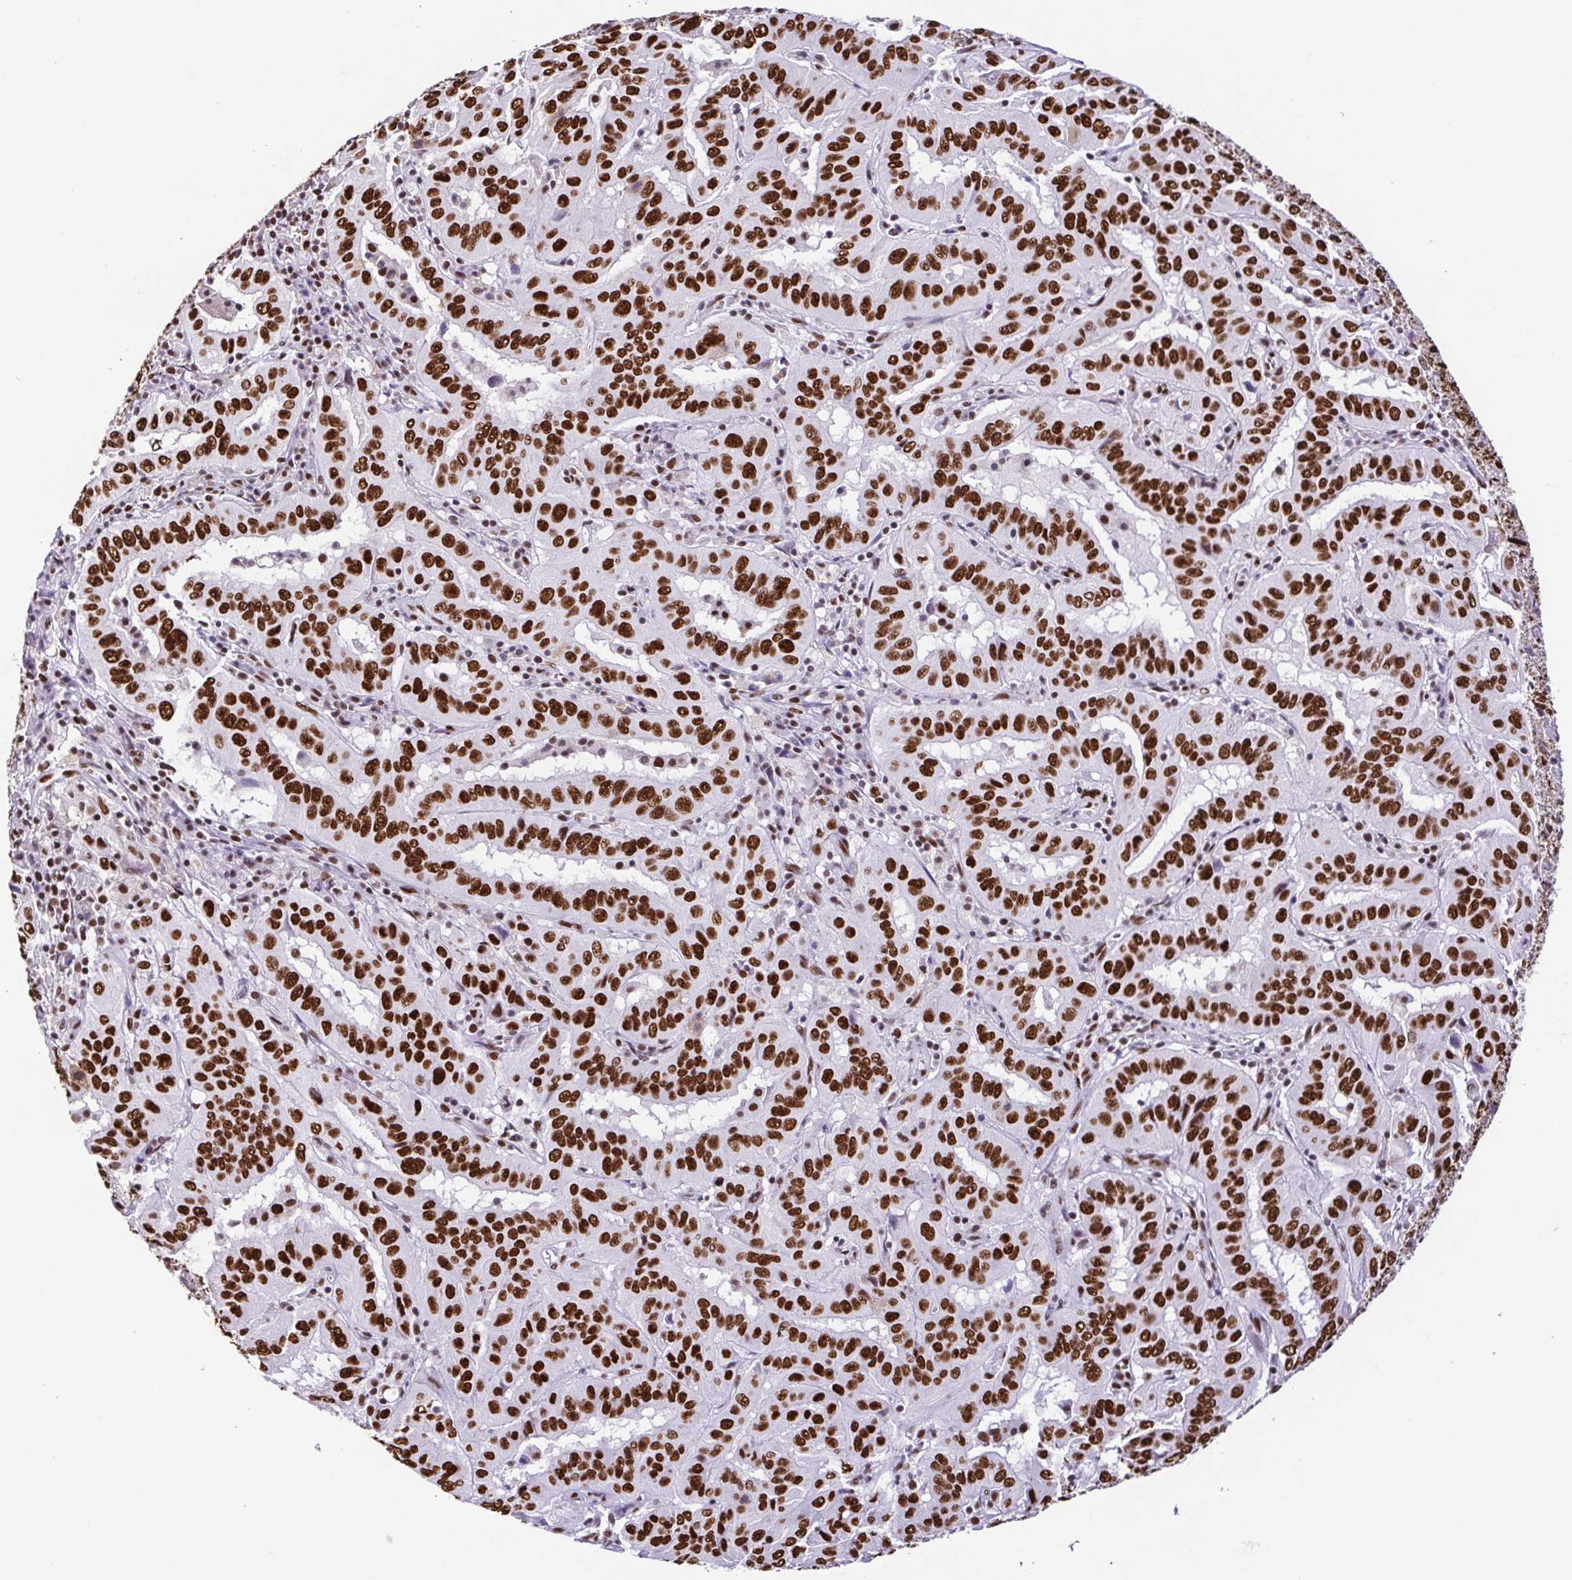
{"staining": {"intensity": "strong", "quantity": ">75%", "location": "nuclear"}, "tissue": "pancreatic cancer", "cell_type": "Tumor cells", "image_type": "cancer", "snomed": [{"axis": "morphology", "description": "Adenocarcinoma, NOS"}, {"axis": "topography", "description": "Pancreas"}], "caption": "This is an image of immunohistochemistry staining of pancreatic cancer (adenocarcinoma), which shows strong positivity in the nuclear of tumor cells.", "gene": "TRIM28", "patient": {"sex": "male", "age": 63}}